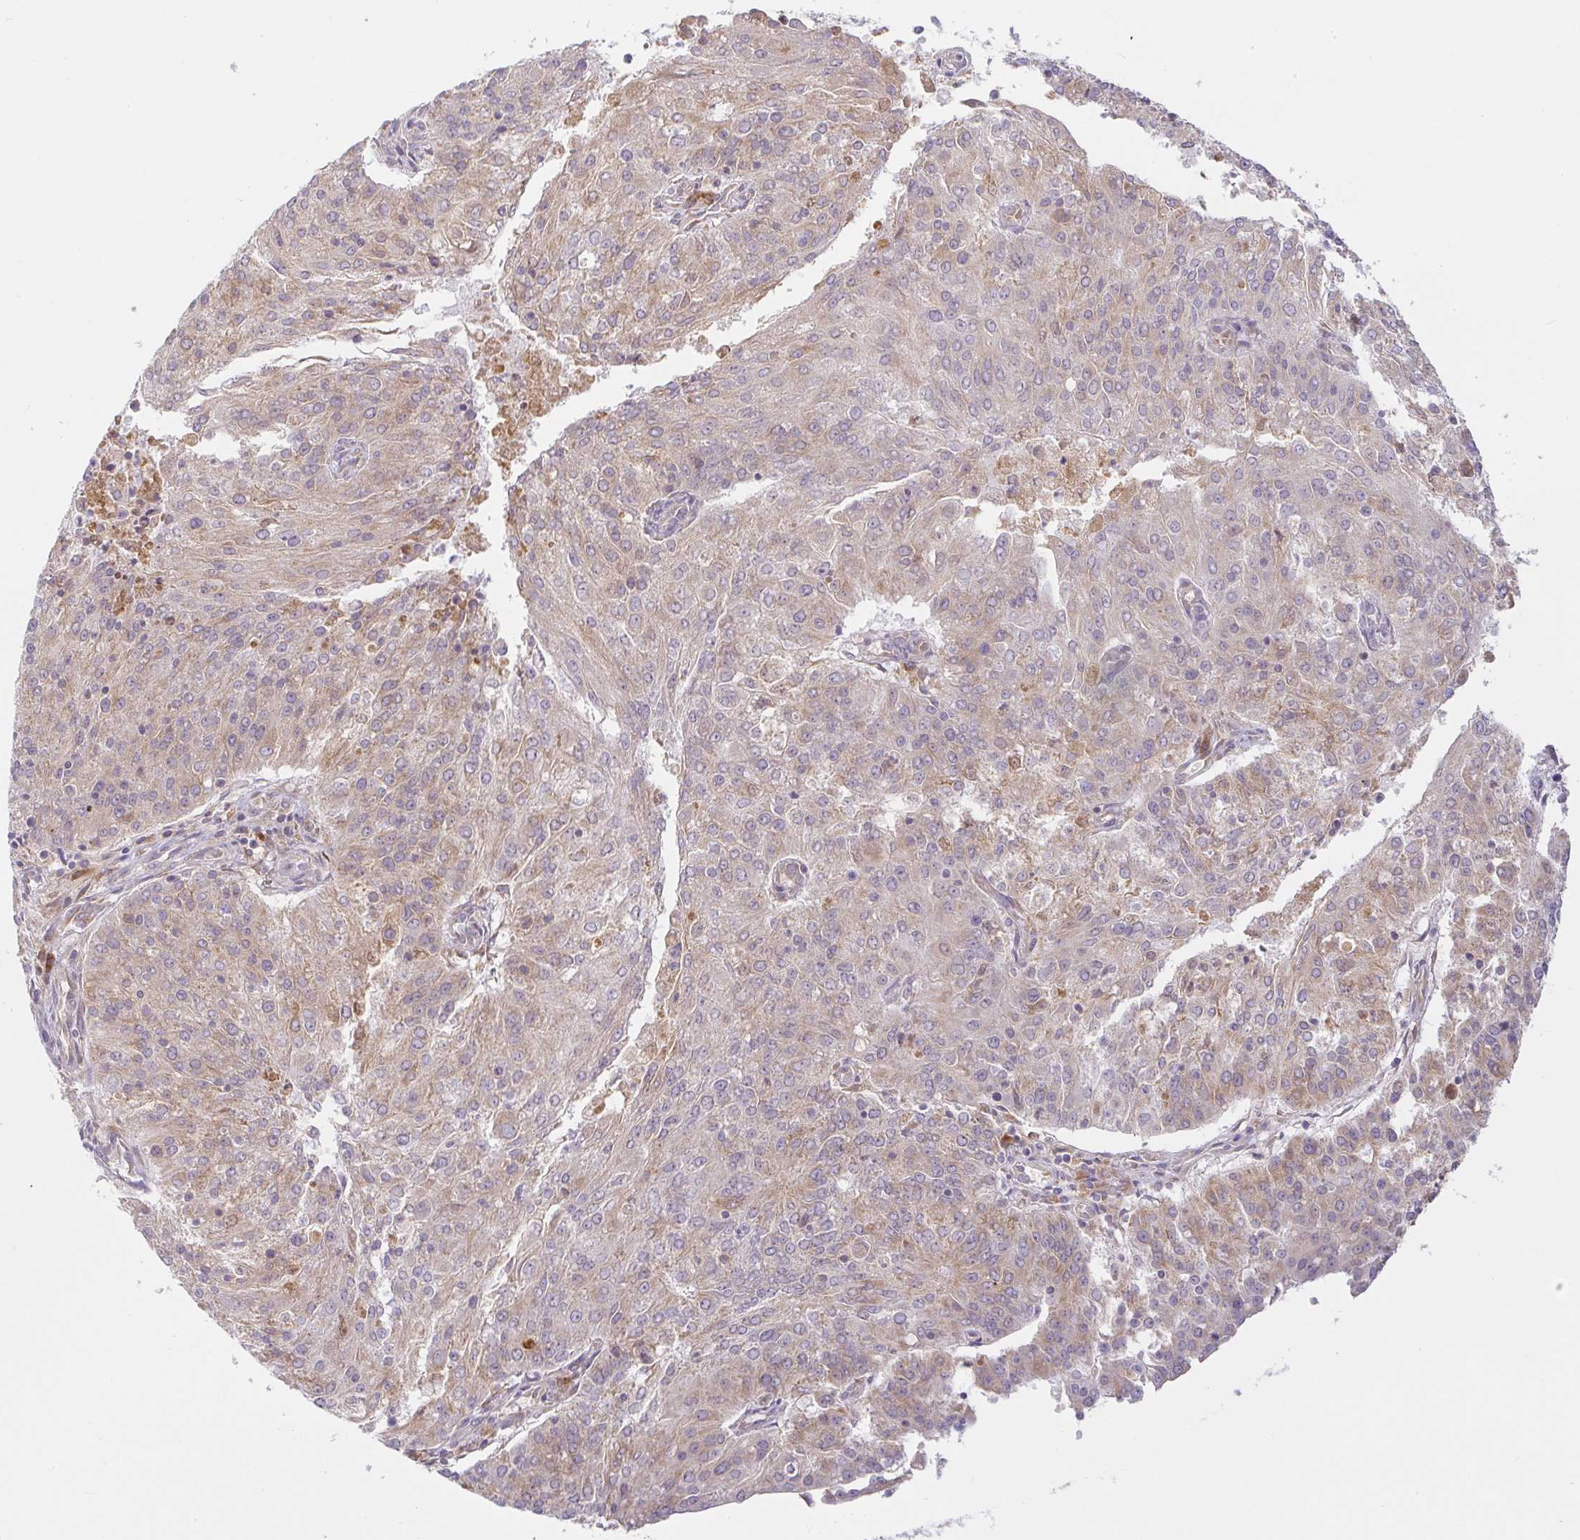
{"staining": {"intensity": "weak", "quantity": "25%-75%", "location": "cytoplasmic/membranous"}, "tissue": "endometrial cancer", "cell_type": "Tumor cells", "image_type": "cancer", "snomed": [{"axis": "morphology", "description": "Adenocarcinoma, NOS"}, {"axis": "topography", "description": "Endometrium"}], "caption": "Endometrial cancer stained with a protein marker shows weak staining in tumor cells.", "gene": "DERL2", "patient": {"sex": "female", "age": 82}}